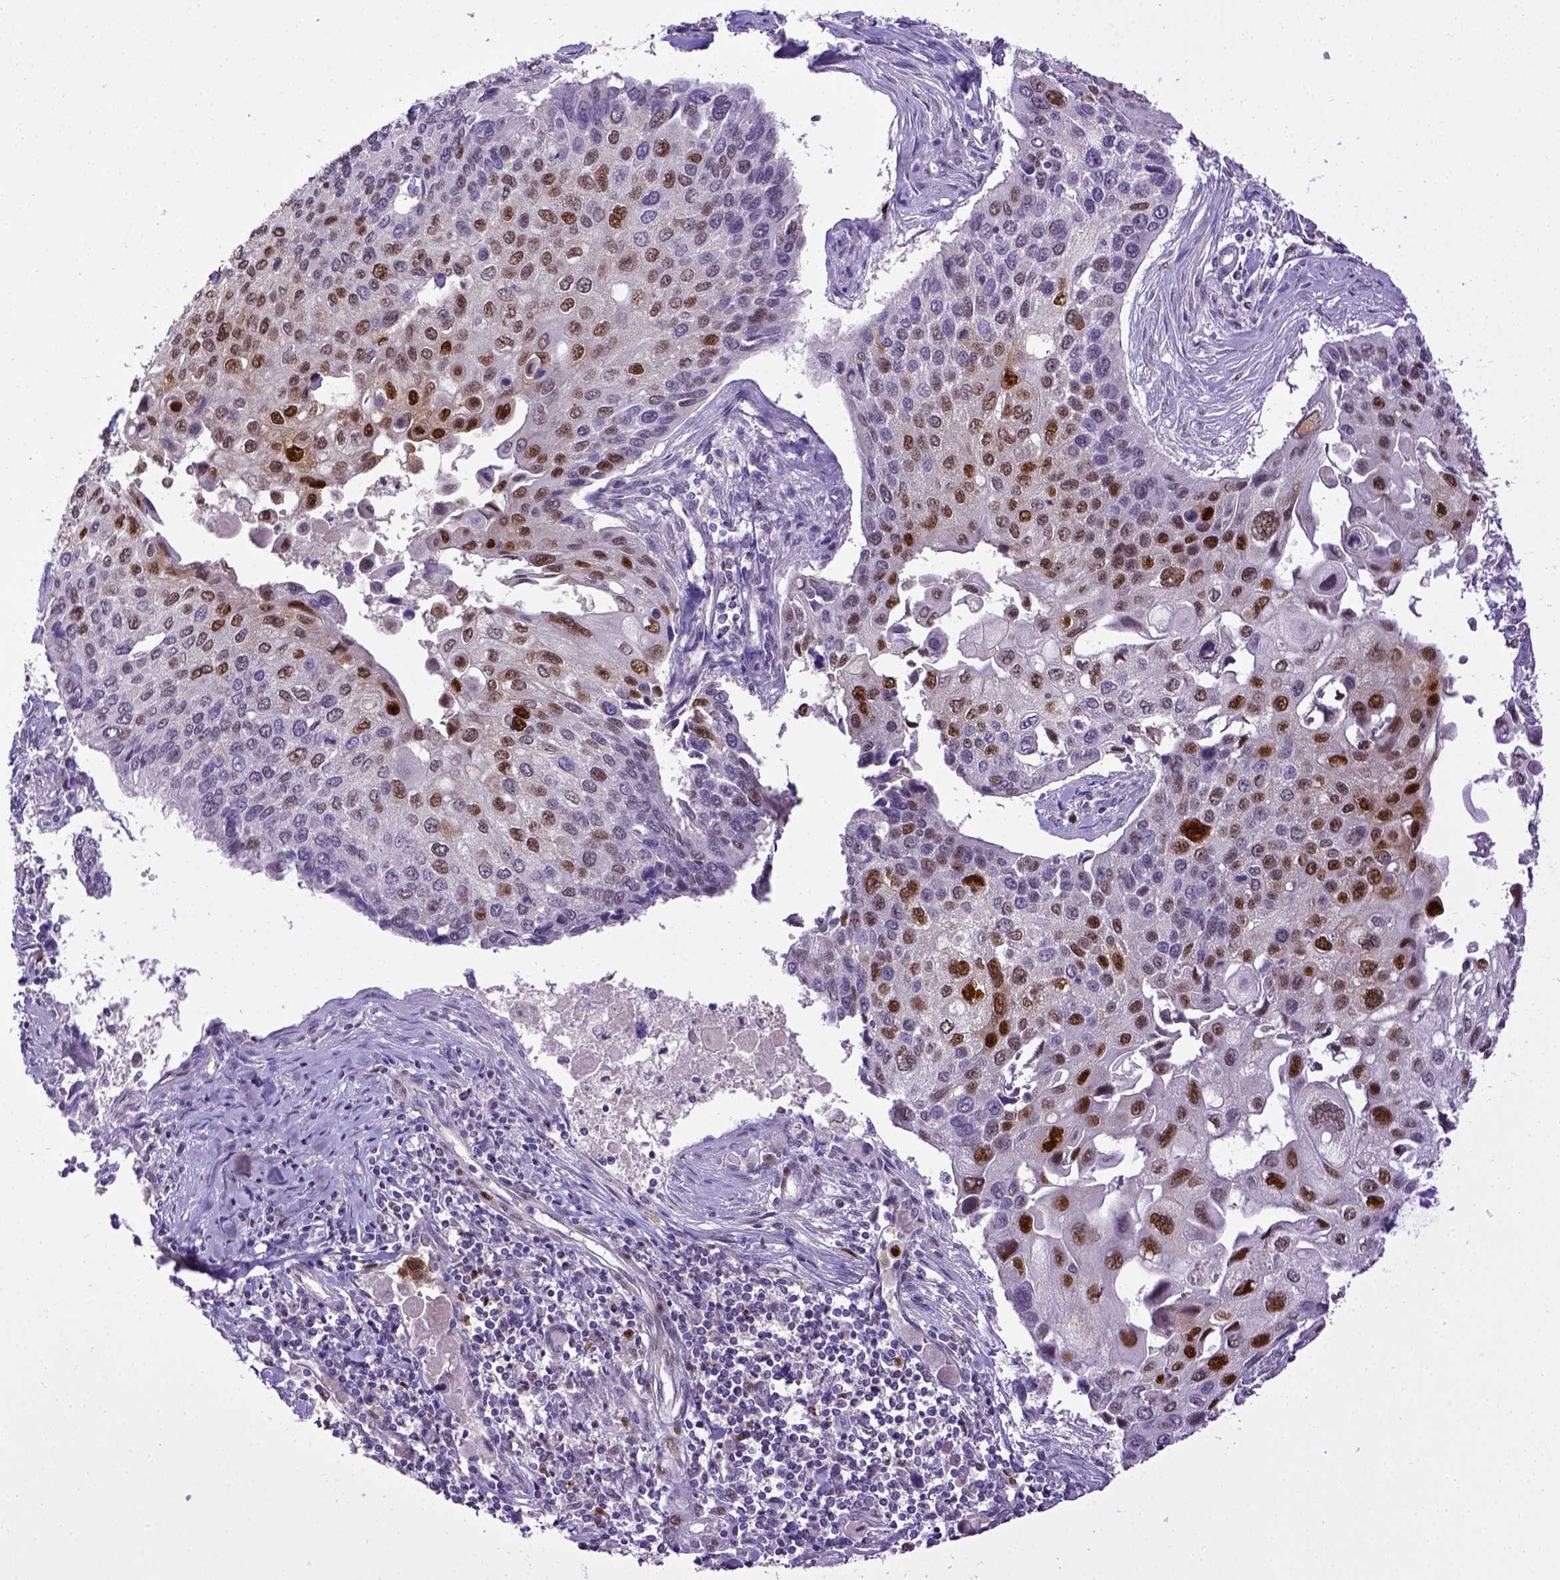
{"staining": {"intensity": "moderate", "quantity": "25%-75%", "location": "nuclear"}, "tissue": "lung cancer", "cell_type": "Tumor cells", "image_type": "cancer", "snomed": [{"axis": "morphology", "description": "Squamous cell carcinoma, NOS"}, {"axis": "morphology", "description": "Squamous cell carcinoma, metastatic, NOS"}, {"axis": "topography", "description": "Lung"}], "caption": "A high-resolution histopathology image shows IHC staining of lung metastatic squamous cell carcinoma, which demonstrates moderate nuclear expression in approximately 25%-75% of tumor cells.", "gene": "CDKN1A", "patient": {"sex": "male", "age": 63}}